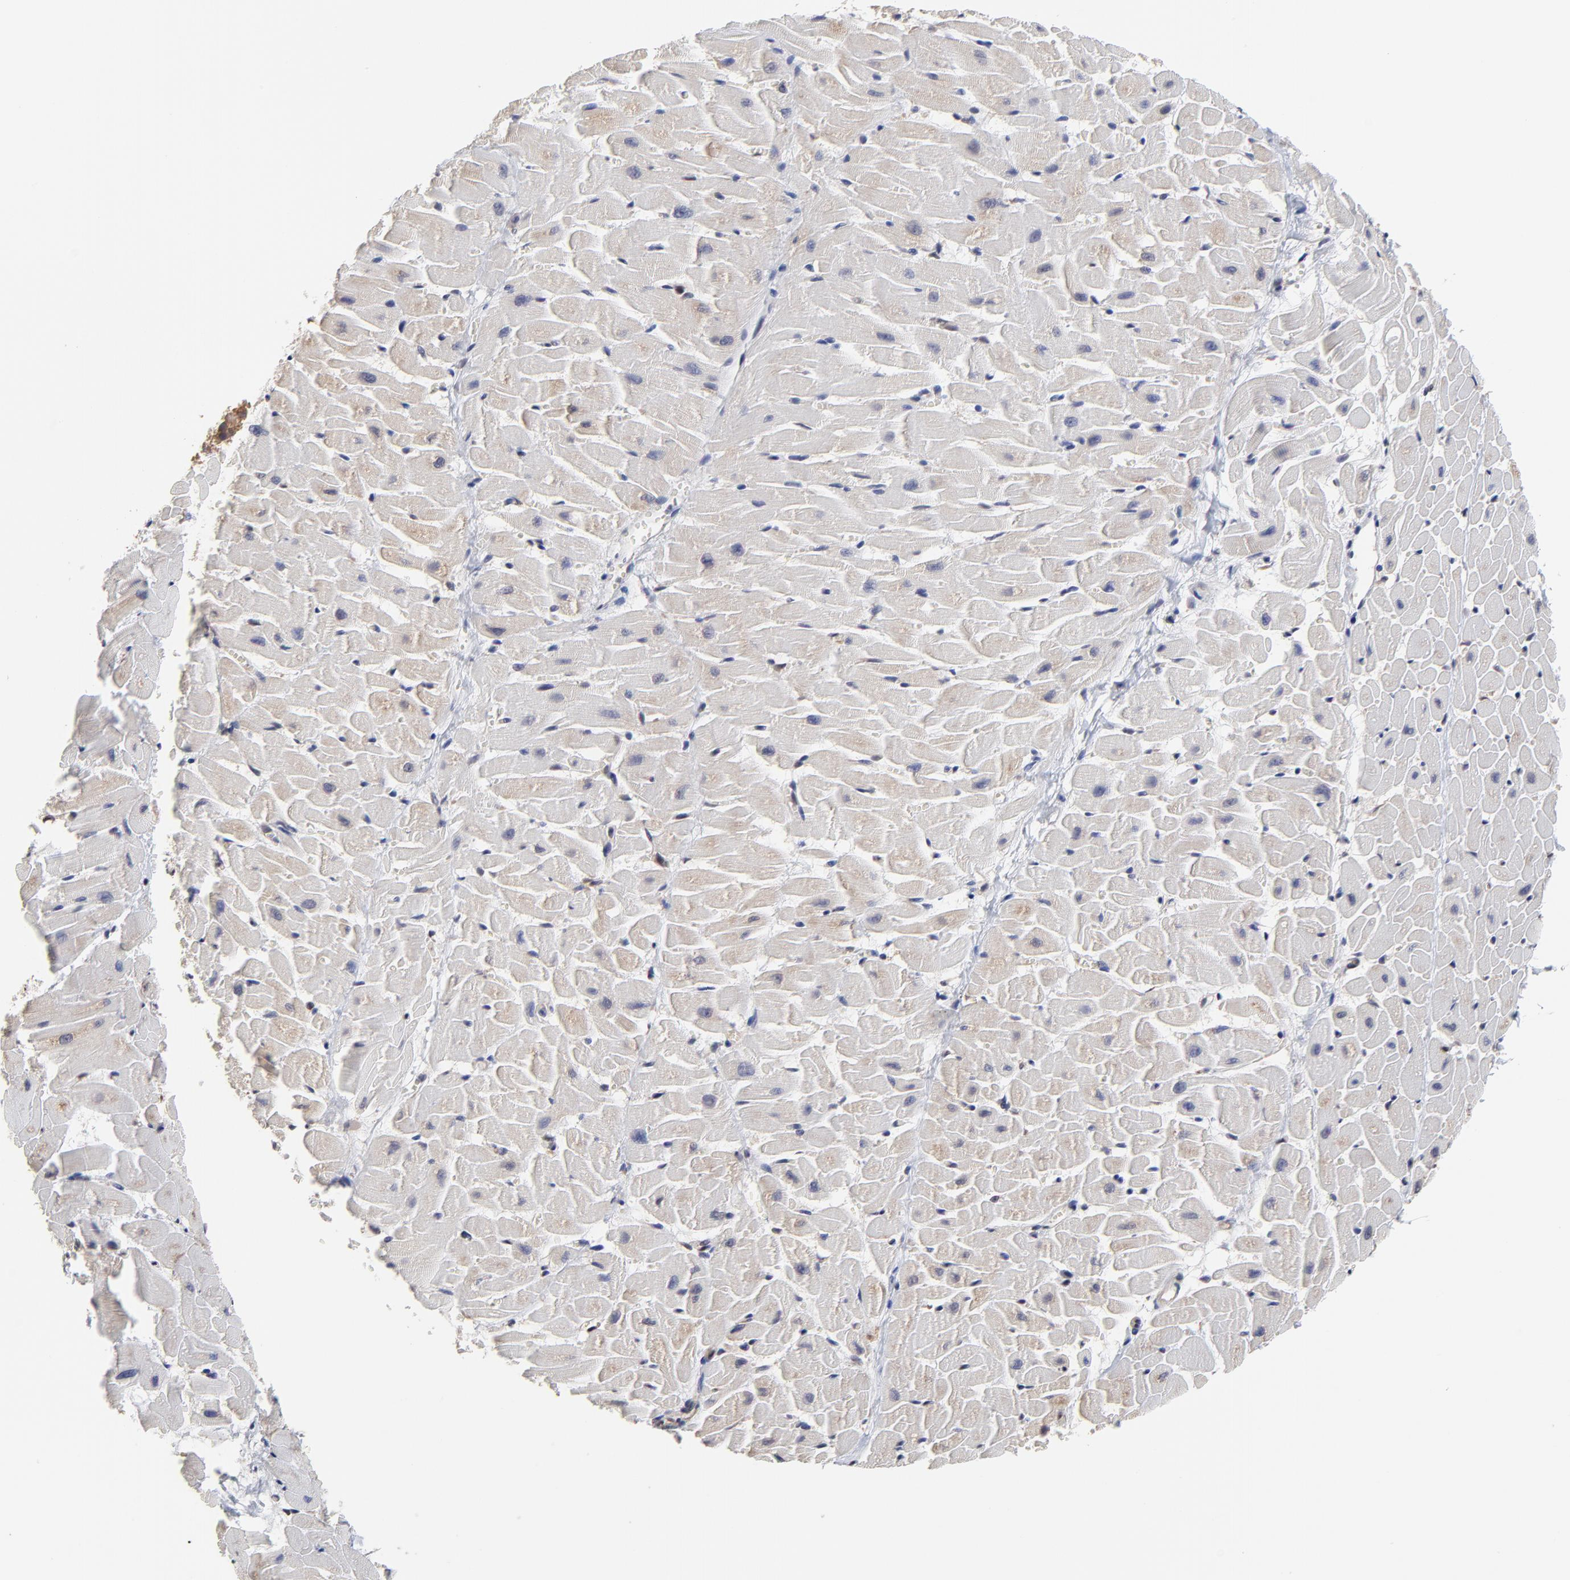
{"staining": {"intensity": "weak", "quantity": "25%-75%", "location": "cytoplasmic/membranous"}, "tissue": "heart muscle", "cell_type": "Cardiomyocytes", "image_type": "normal", "snomed": [{"axis": "morphology", "description": "Normal tissue, NOS"}, {"axis": "topography", "description": "Heart"}], "caption": "Protein expression analysis of unremarkable human heart muscle reveals weak cytoplasmic/membranous positivity in about 25%-75% of cardiomyocytes.", "gene": "CCT2", "patient": {"sex": "female", "age": 19}}